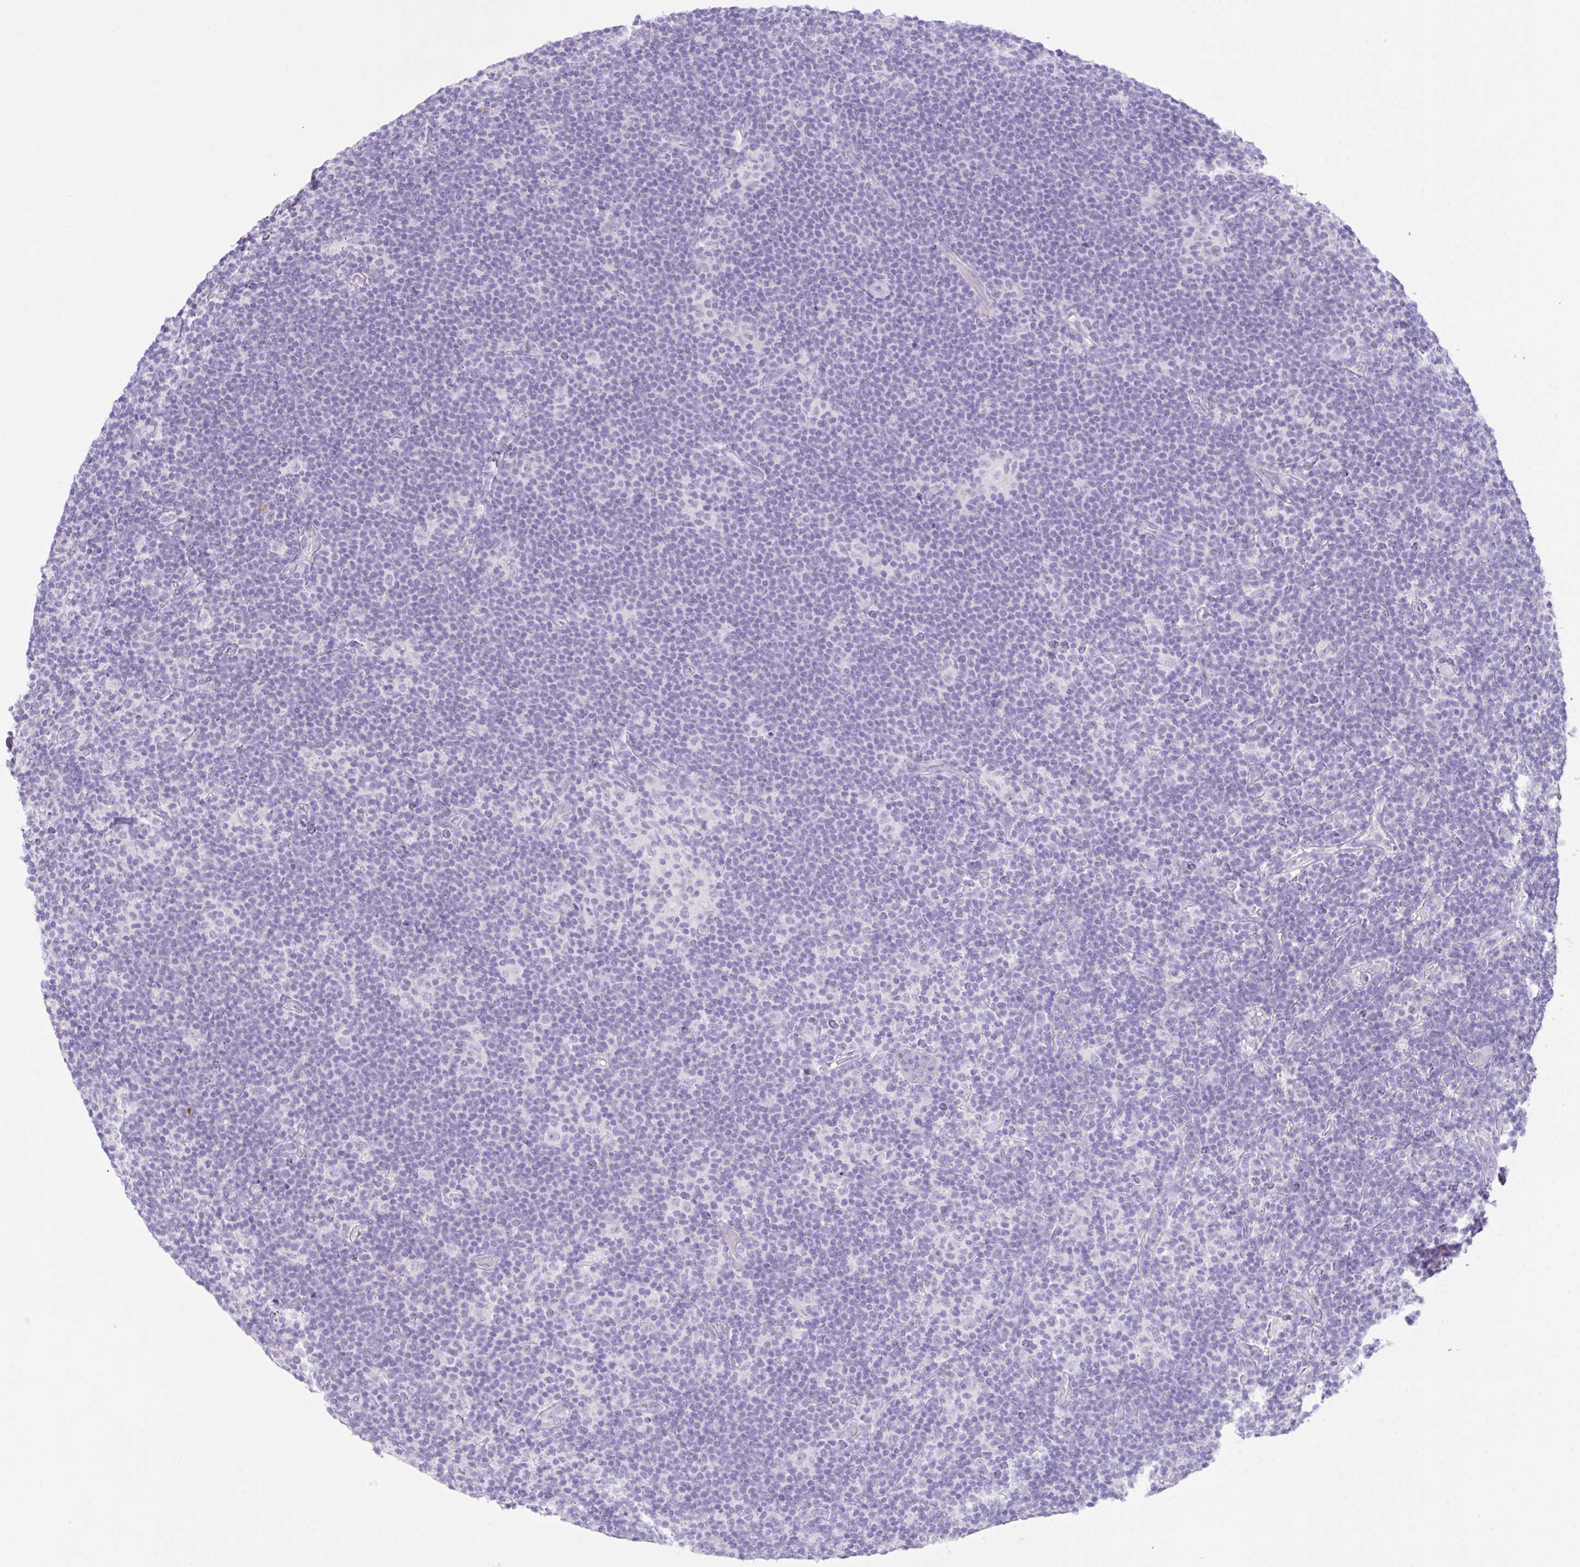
{"staining": {"intensity": "negative", "quantity": "none", "location": "none"}, "tissue": "lymphoma", "cell_type": "Tumor cells", "image_type": "cancer", "snomed": [{"axis": "morphology", "description": "Hodgkin's disease, NOS"}, {"axis": "topography", "description": "Lymph node"}], "caption": "A micrograph of human lymphoma is negative for staining in tumor cells.", "gene": "CST11", "patient": {"sex": "female", "age": 57}}